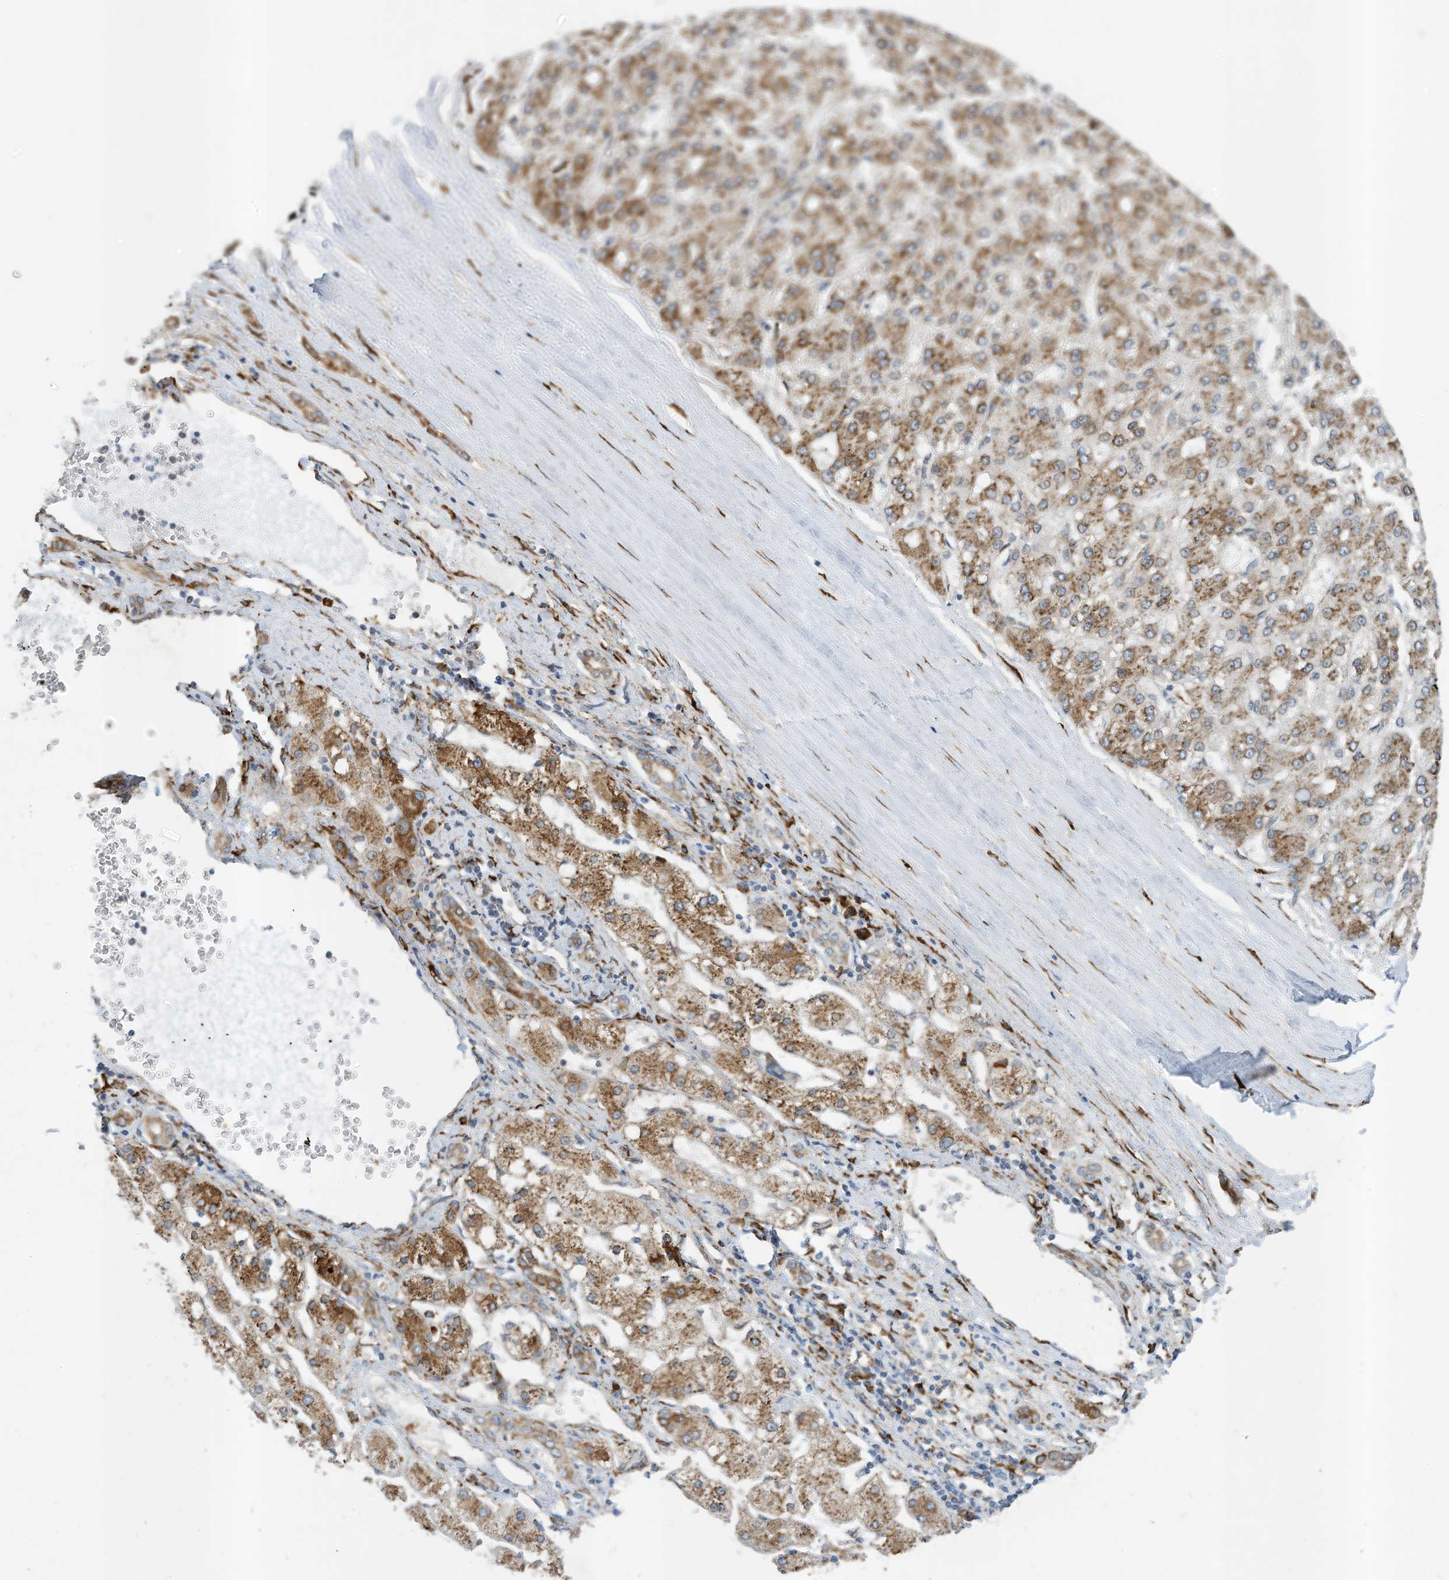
{"staining": {"intensity": "moderate", "quantity": ">75%", "location": "cytoplasmic/membranous"}, "tissue": "liver cancer", "cell_type": "Tumor cells", "image_type": "cancer", "snomed": [{"axis": "morphology", "description": "Carcinoma, Hepatocellular, NOS"}, {"axis": "topography", "description": "Liver"}], "caption": "Immunohistochemical staining of liver hepatocellular carcinoma displays moderate cytoplasmic/membranous protein staining in about >75% of tumor cells.", "gene": "ZBTB45", "patient": {"sex": "male", "age": 67}}